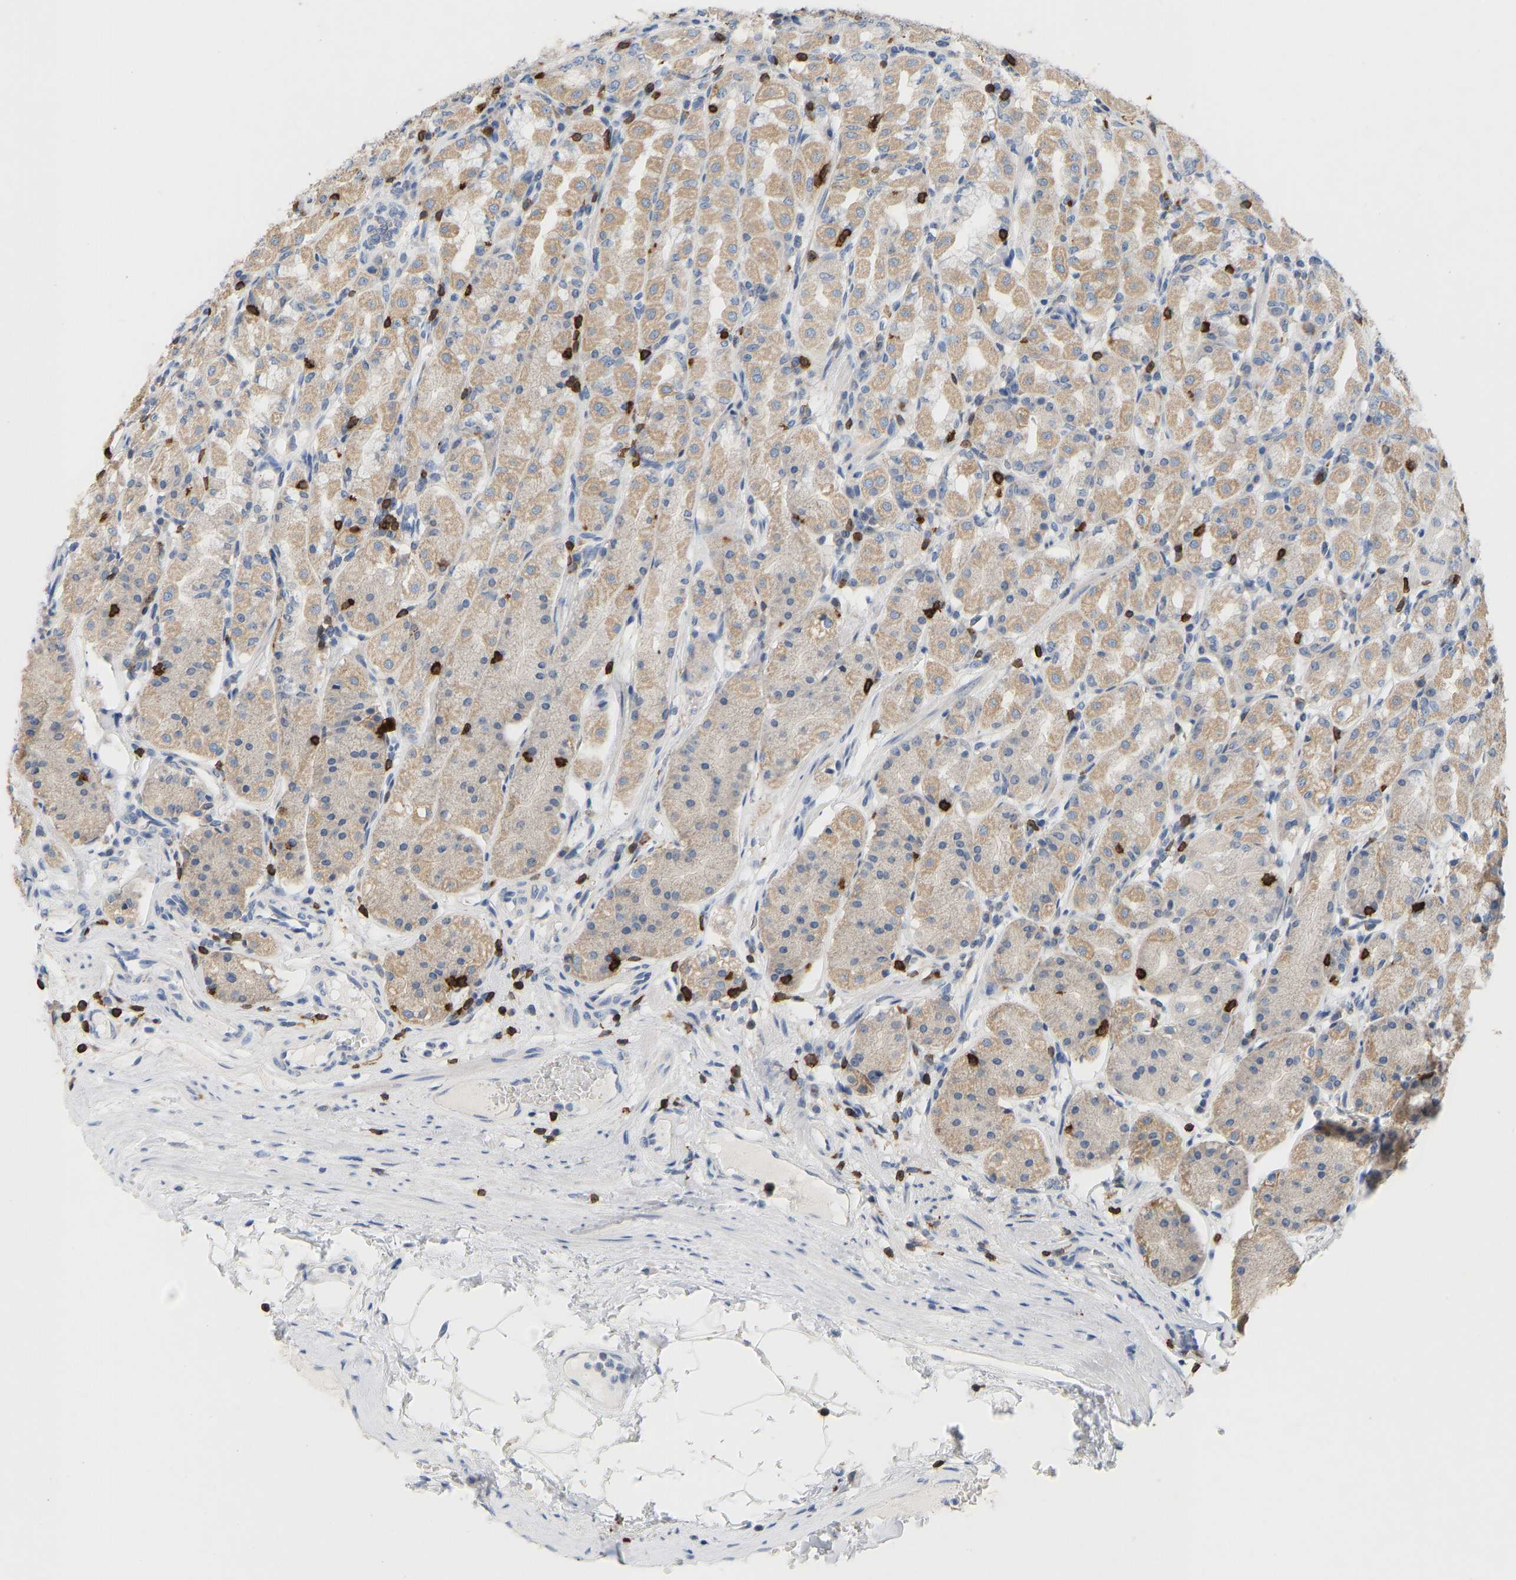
{"staining": {"intensity": "weak", "quantity": ">75%", "location": "cytoplasmic/membranous"}, "tissue": "stomach", "cell_type": "Glandular cells", "image_type": "normal", "snomed": [{"axis": "morphology", "description": "Normal tissue, NOS"}, {"axis": "topography", "description": "Stomach"}, {"axis": "topography", "description": "Stomach, lower"}], "caption": "Protein positivity by immunohistochemistry (IHC) exhibits weak cytoplasmic/membranous staining in approximately >75% of glandular cells in unremarkable stomach. The staining was performed using DAB, with brown indicating positive protein expression. Nuclei are stained blue with hematoxylin.", "gene": "EVL", "patient": {"sex": "female", "age": 56}}